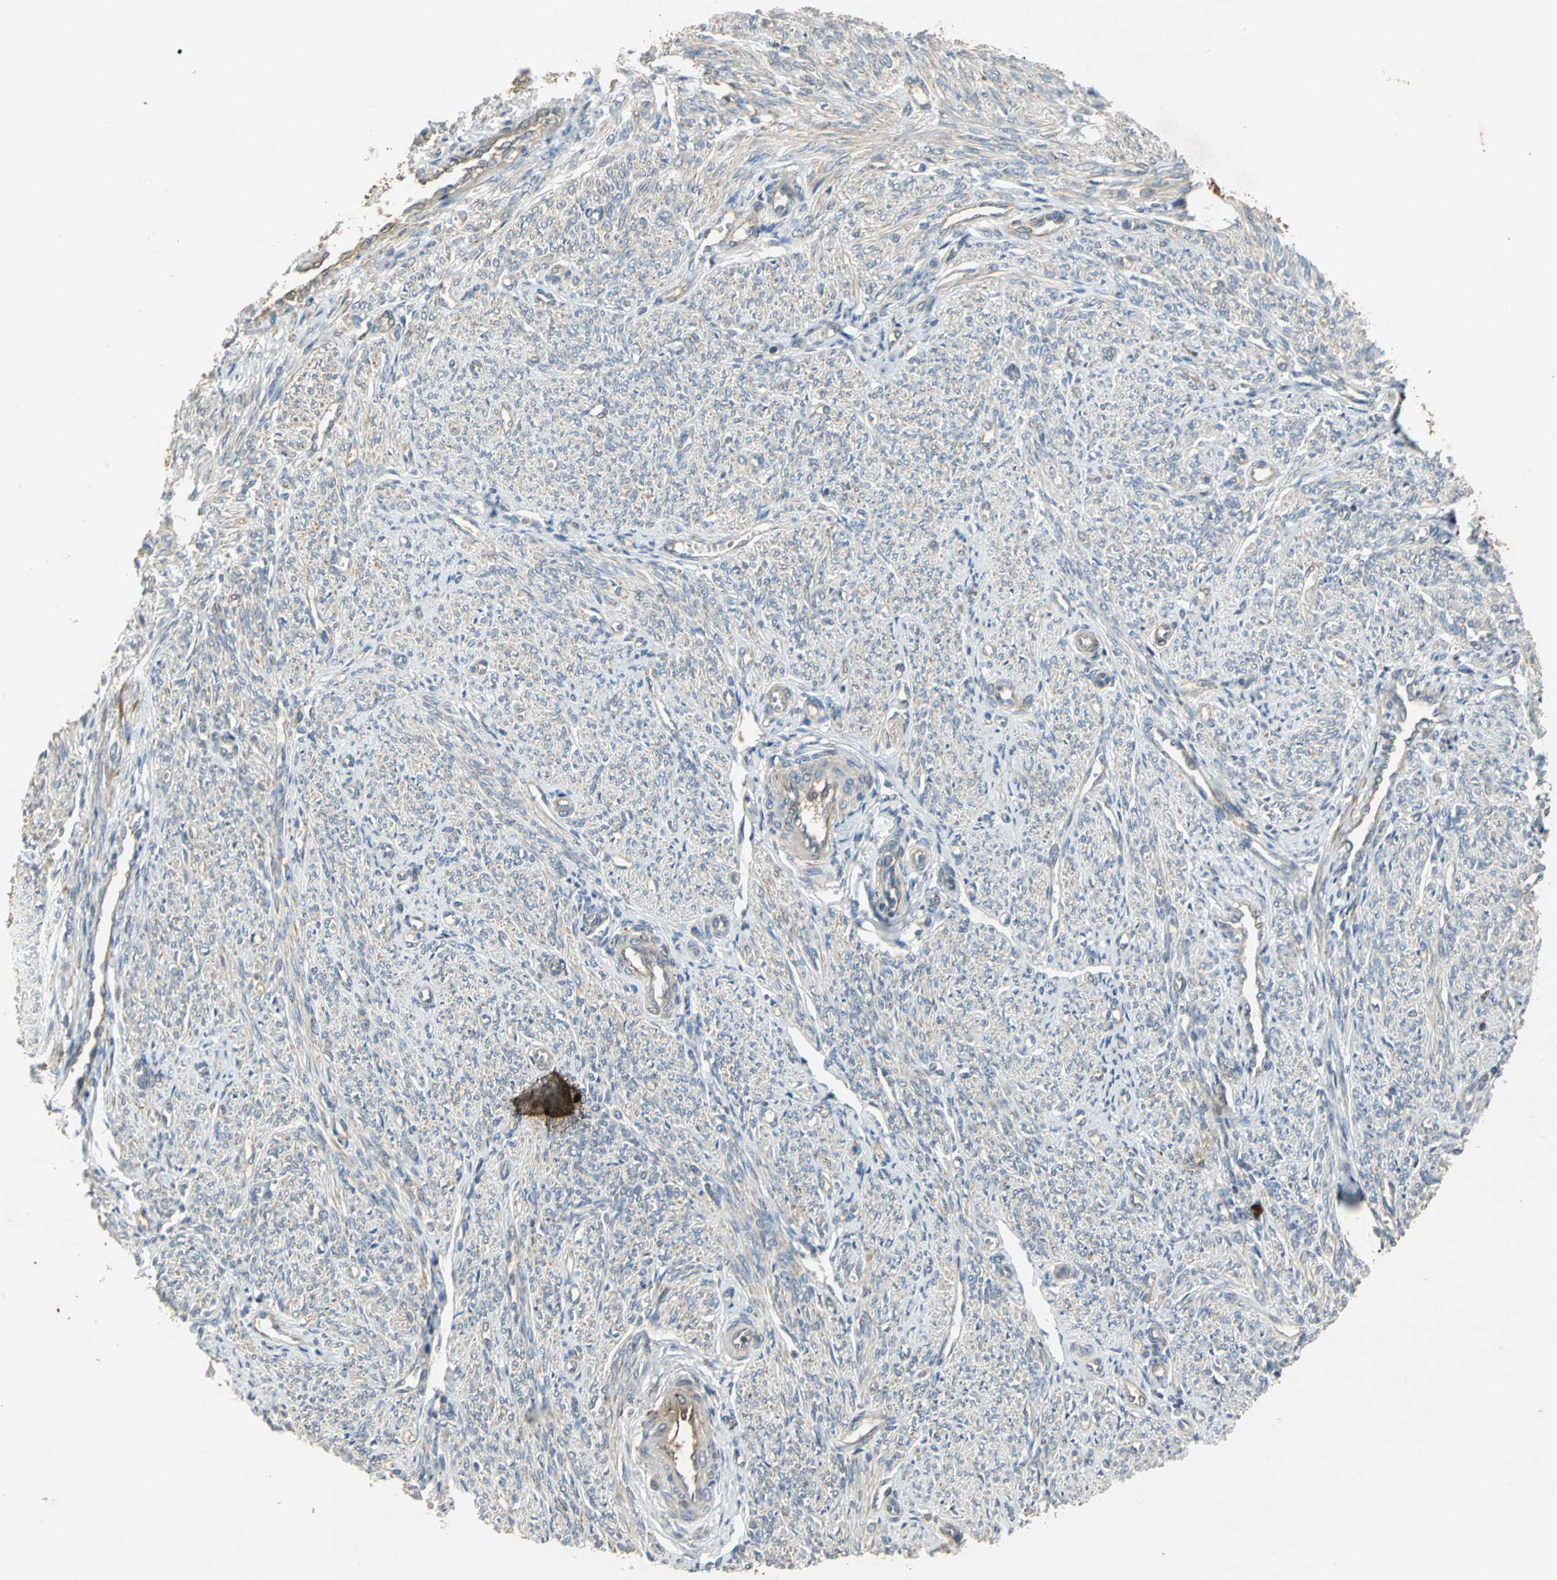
{"staining": {"intensity": "weak", "quantity": ">75%", "location": "cytoplasmic/membranous"}, "tissue": "smooth muscle", "cell_type": "Smooth muscle cells", "image_type": "normal", "snomed": [{"axis": "morphology", "description": "Normal tissue, NOS"}, {"axis": "topography", "description": "Smooth muscle"}], "caption": "IHC image of benign smooth muscle stained for a protein (brown), which demonstrates low levels of weak cytoplasmic/membranous staining in approximately >75% of smooth muscle cells.", "gene": "MET", "patient": {"sex": "female", "age": 65}}